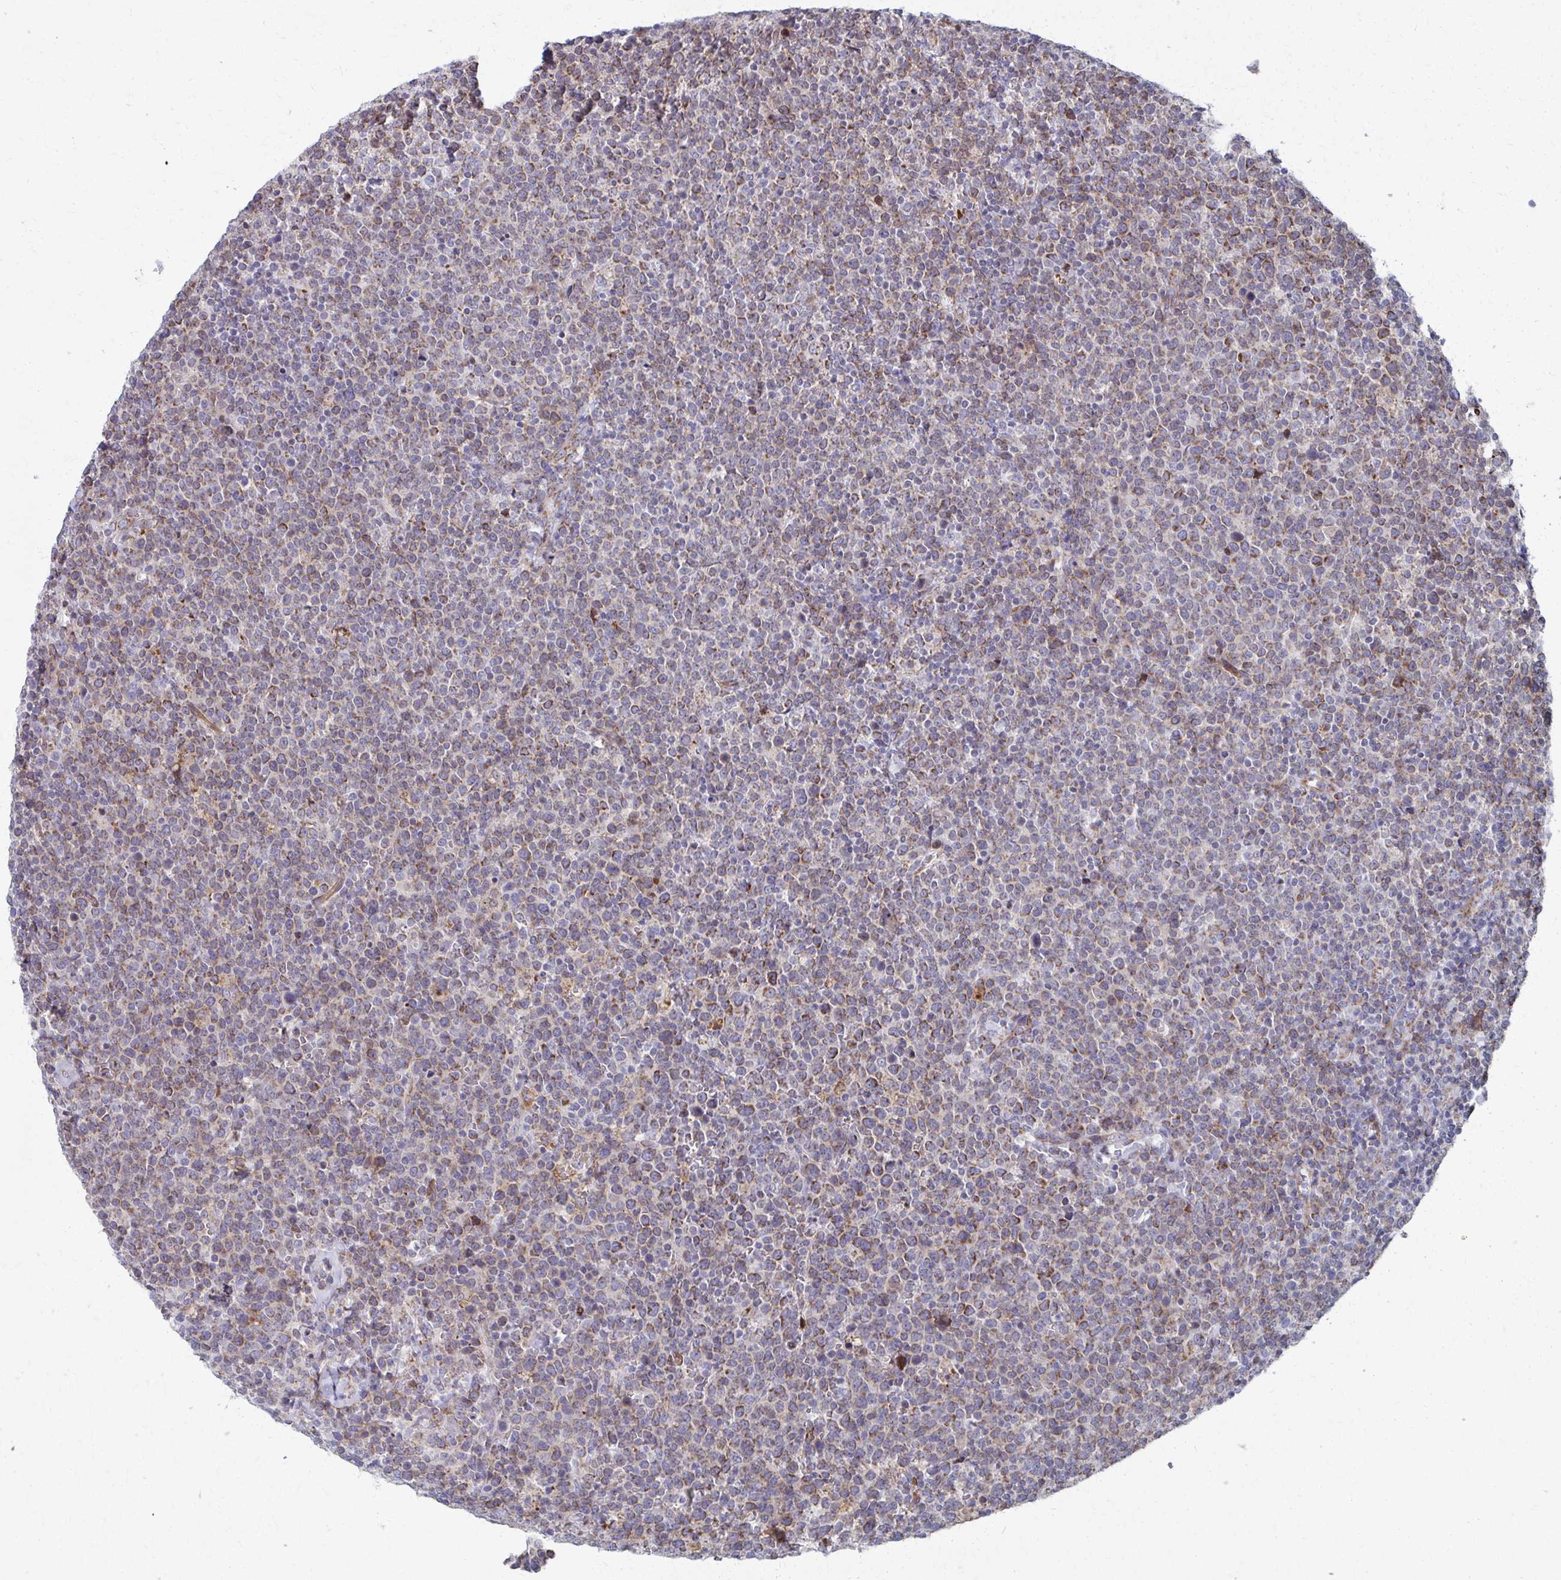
{"staining": {"intensity": "moderate", "quantity": "<25%", "location": "cytoplasmic/membranous"}, "tissue": "lymphoma", "cell_type": "Tumor cells", "image_type": "cancer", "snomed": [{"axis": "morphology", "description": "Malignant lymphoma, non-Hodgkin's type, High grade"}, {"axis": "topography", "description": "Lymph node"}], "caption": "Immunohistochemical staining of lymphoma displays low levels of moderate cytoplasmic/membranous expression in approximately <25% of tumor cells.", "gene": "FAHD1", "patient": {"sex": "male", "age": 61}}